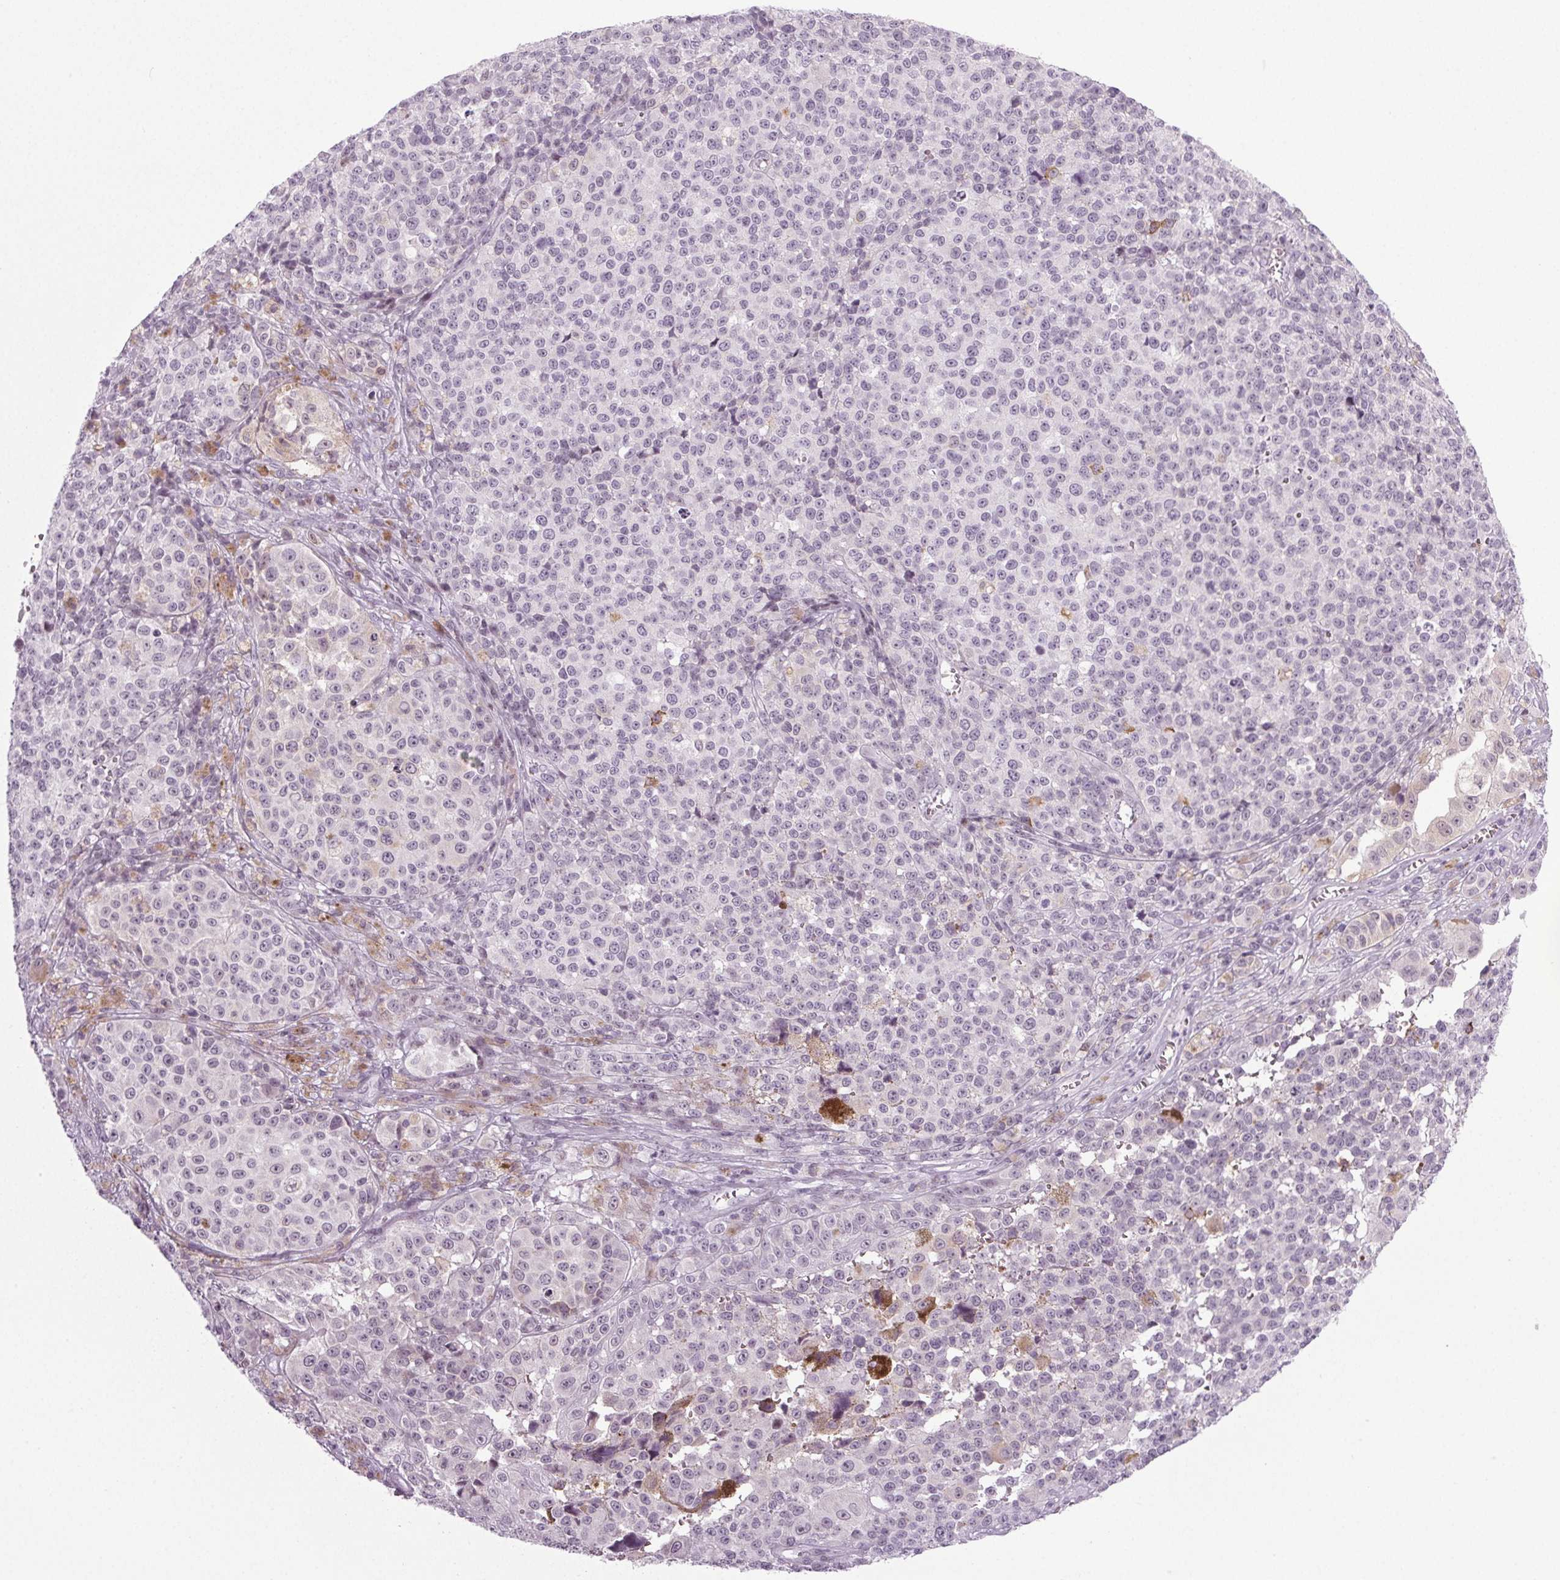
{"staining": {"intensity": "negative", "quantity": "none", "location": "none"}, "tissue": "melanoma", "cell_type": "Tumor cells", "image_type": "cancer", "snomed": [{"axis": "morphology", "description": "Malignant melanoma, NOS"}, {"axis": "topography", "description": "Skin"}], "caption": "There is no significant expression in tumor cells of malignant melanoma.", "gene": "IGF2BP1", "patient": {"sex": "female", "age": 58}}